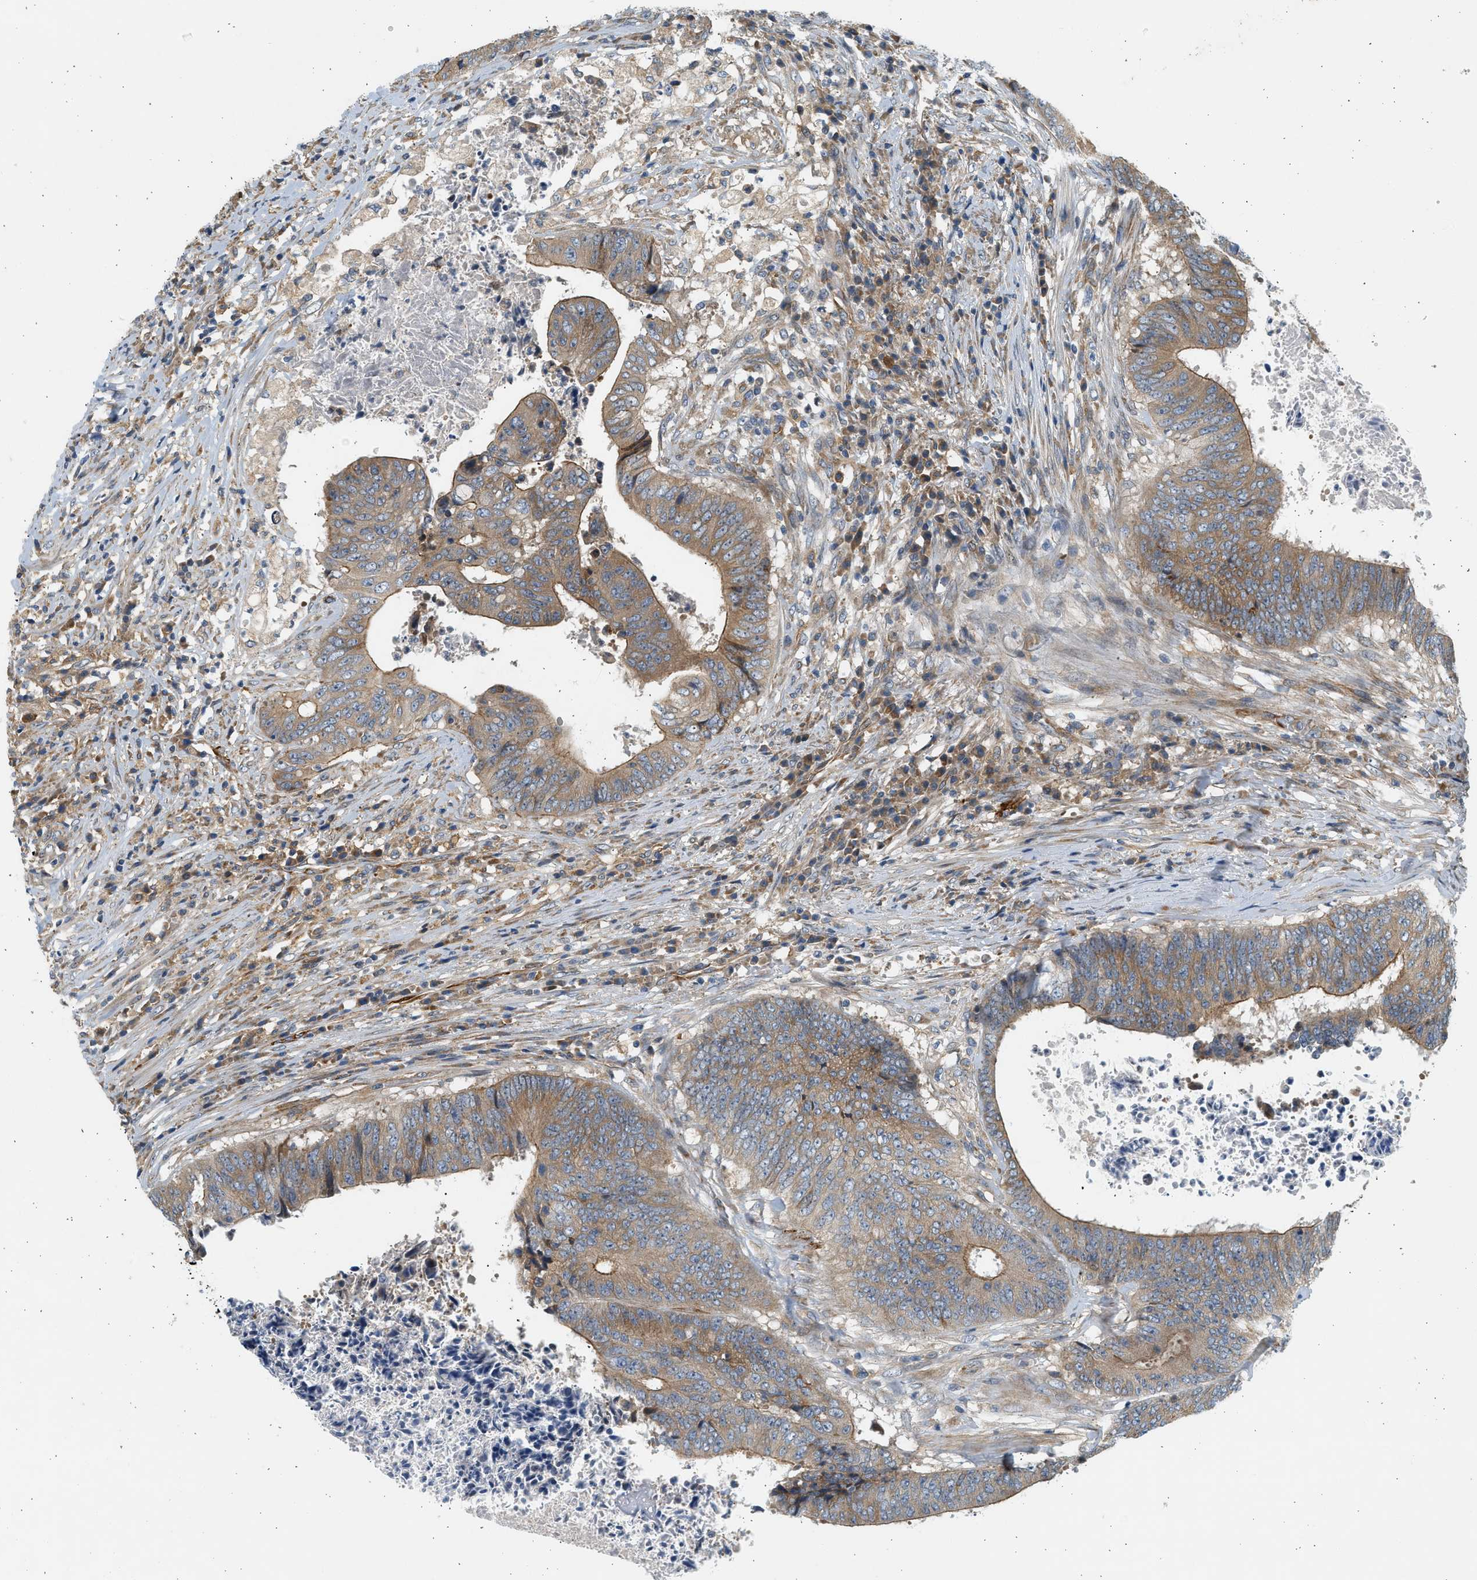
{"staining": {"intensity": "moderate", "quantity": "25%-75%", "location": "cytoplasmic/membranous"}, "tissue": "colorectal cancer", "cell_type": "Tumor cells", "image_type": "cancer", "snomed": [{"axis": "morphology", "description": "Adenocarcinoma, NOS"}, {"axis": "topography", "description": "Rectum"}], "caption": "A brown stain highlights moderate cytoplasmic/membranous positivity of a protein in human adenocarcinoma (colorectal) tumor cells. (brown staining indicates protein expression, while blue staining denotes nuclei).", "gene": "KDELR2", "patient": {"sex": "male", "age": 72}}